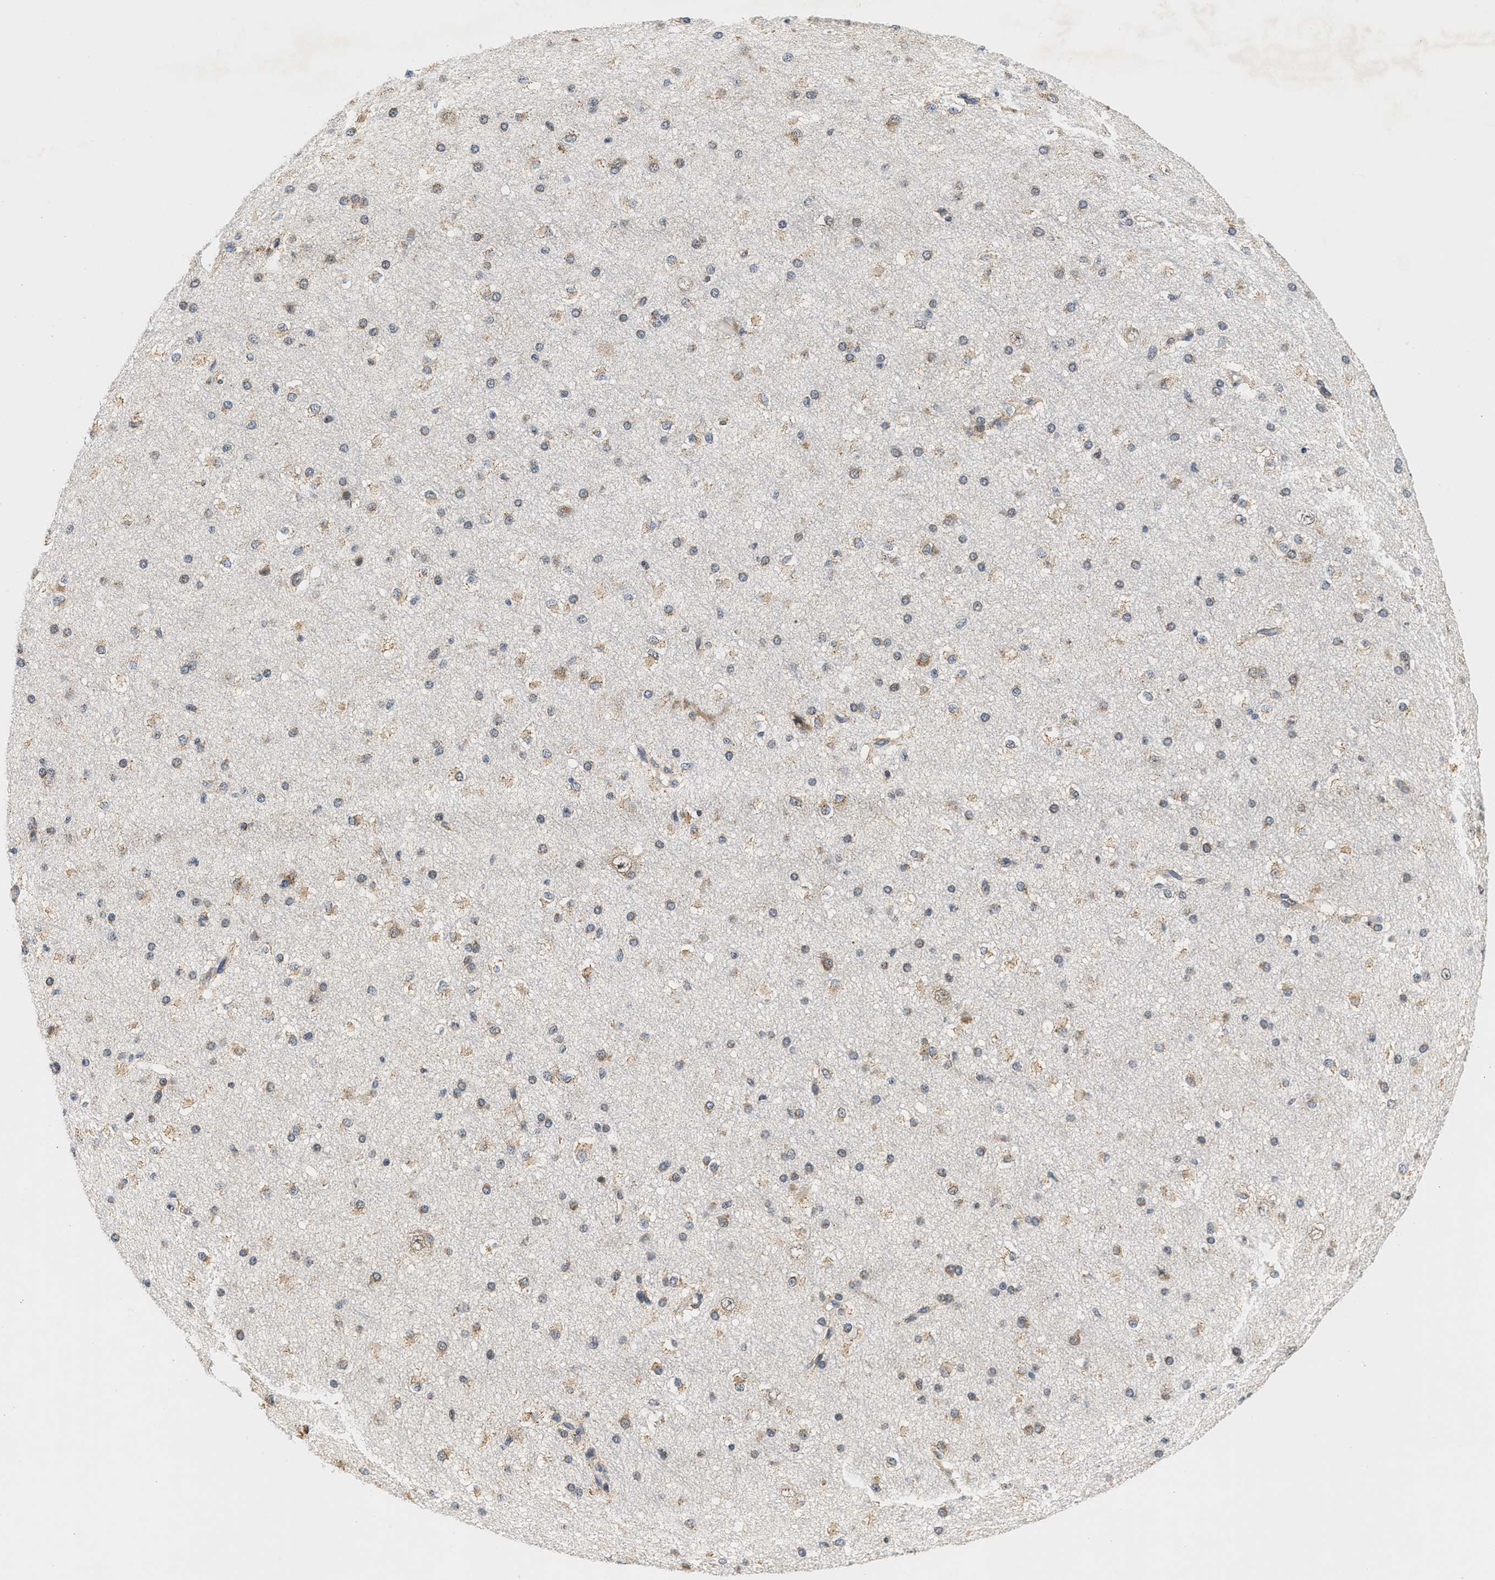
{"staining": {"intensity": "negative", "quantity": "none", "location": "none"}, "tissue": "cerebral cortex", "cell_type": "Endothelial cells", "image_type": "normal", "snomed": [{"axis": "morphology", "description": "Normal tissue, NOS"}, {"axis": "morphology", "description": "Developmental malformation"}, {"axis": "topography", "description": "Cerebral cortex"}], "caption": "A histopathology image of cerebral cortex stained for a protein shows no brown staining in endothelial cells.", "gene": "GIGYF1", "patient": {"sex": "female", "age": 30}}